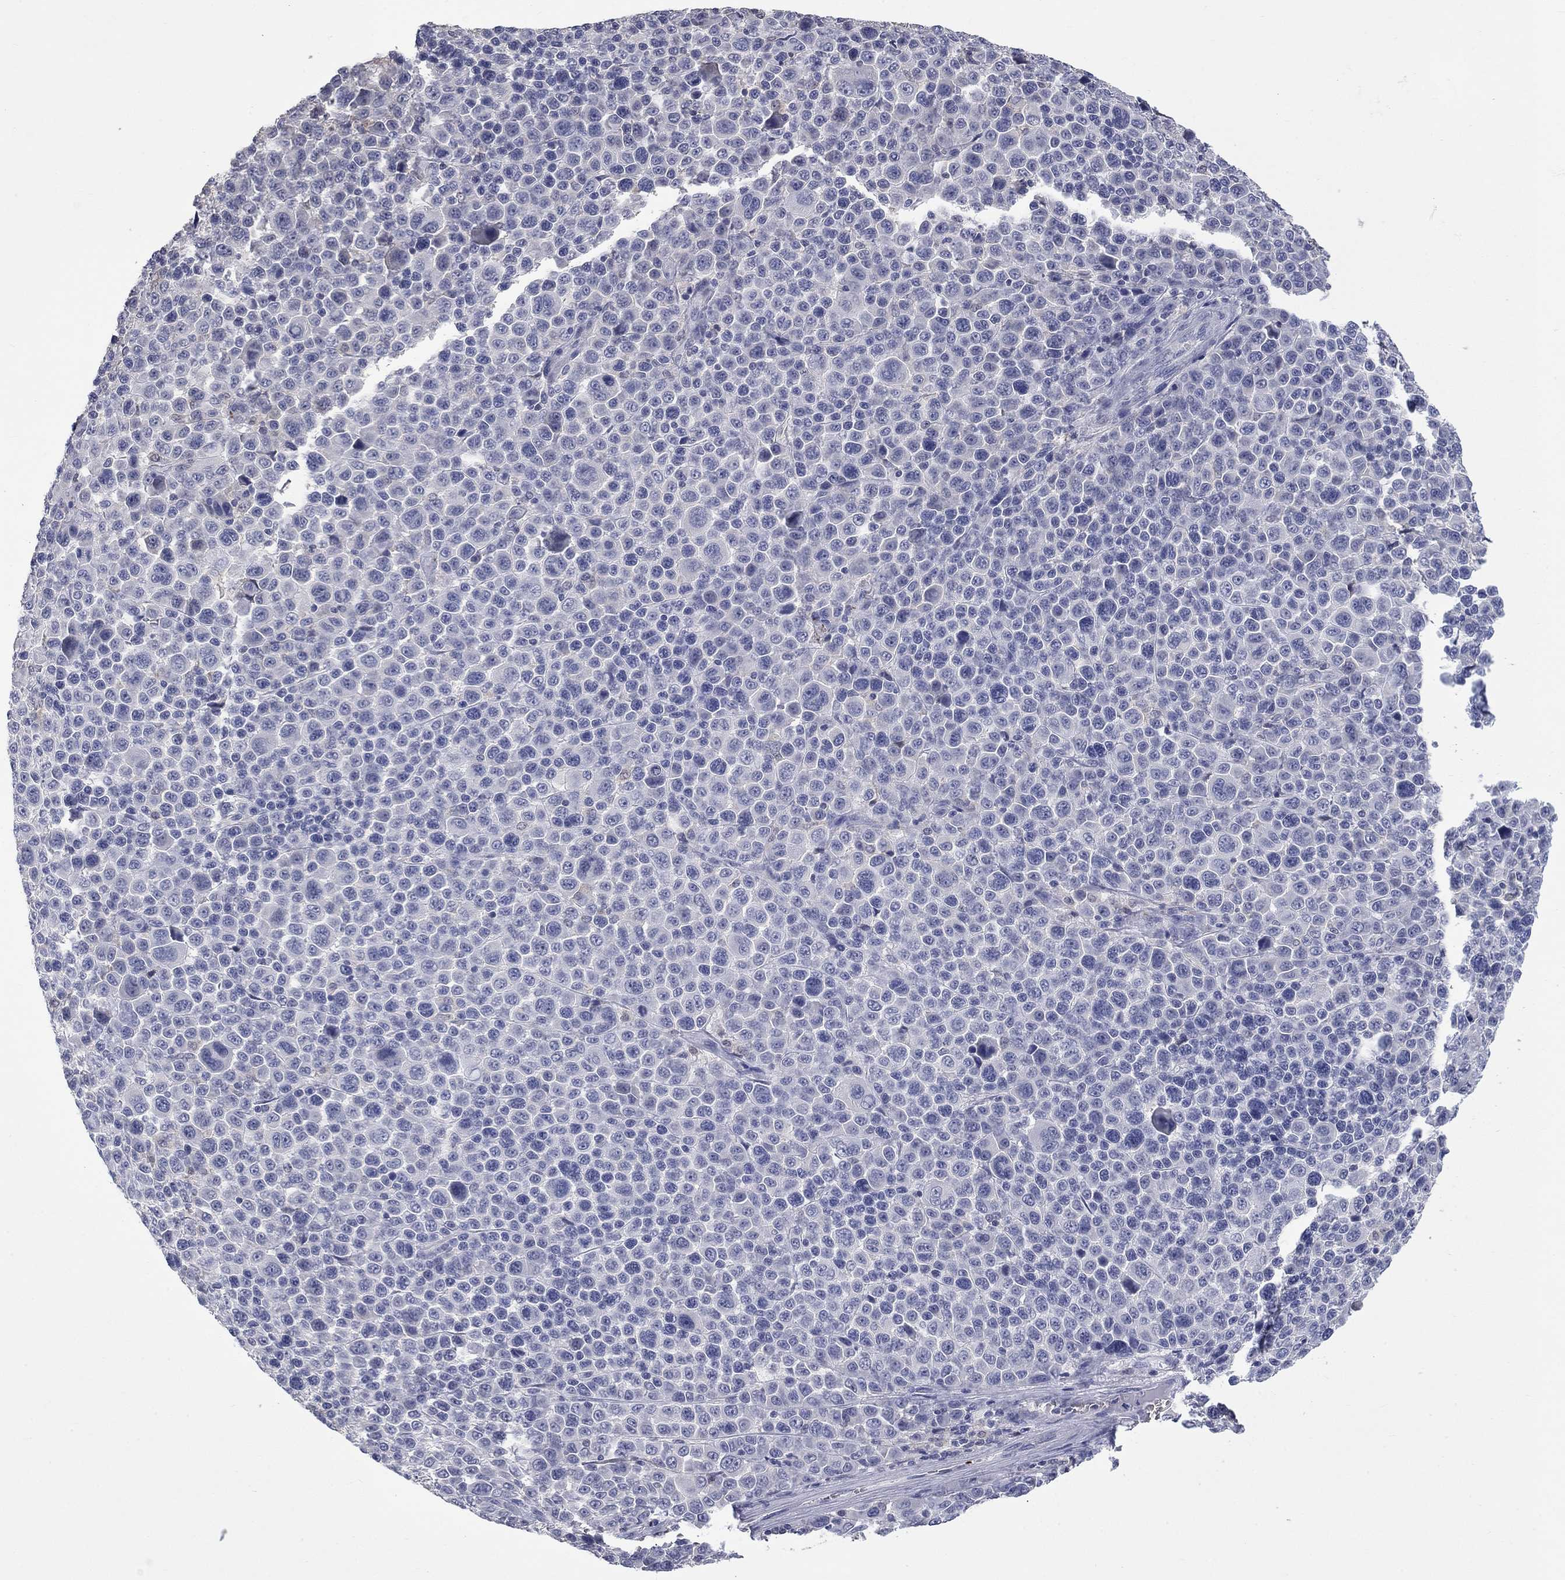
{"staining": {"intensity": "negative", "quantity": "none", "location": "none"}, "tissue": "melanoma", "cell_type": "Tumor cells", "image_type": "cancer", "snomed": [{"axis": "morphology", "description": "Malignant melanoma, NOS"}, {"axis": "topography", "description": "Skin"}], "caption": "Immunohistochemistry (IHC) histopathology image of human malignant melanoma stained for a protein (brown), which displays no positivity in tumor cells.", "gene": "PLEK", "patient": {"sex": "female", "age": 57}}